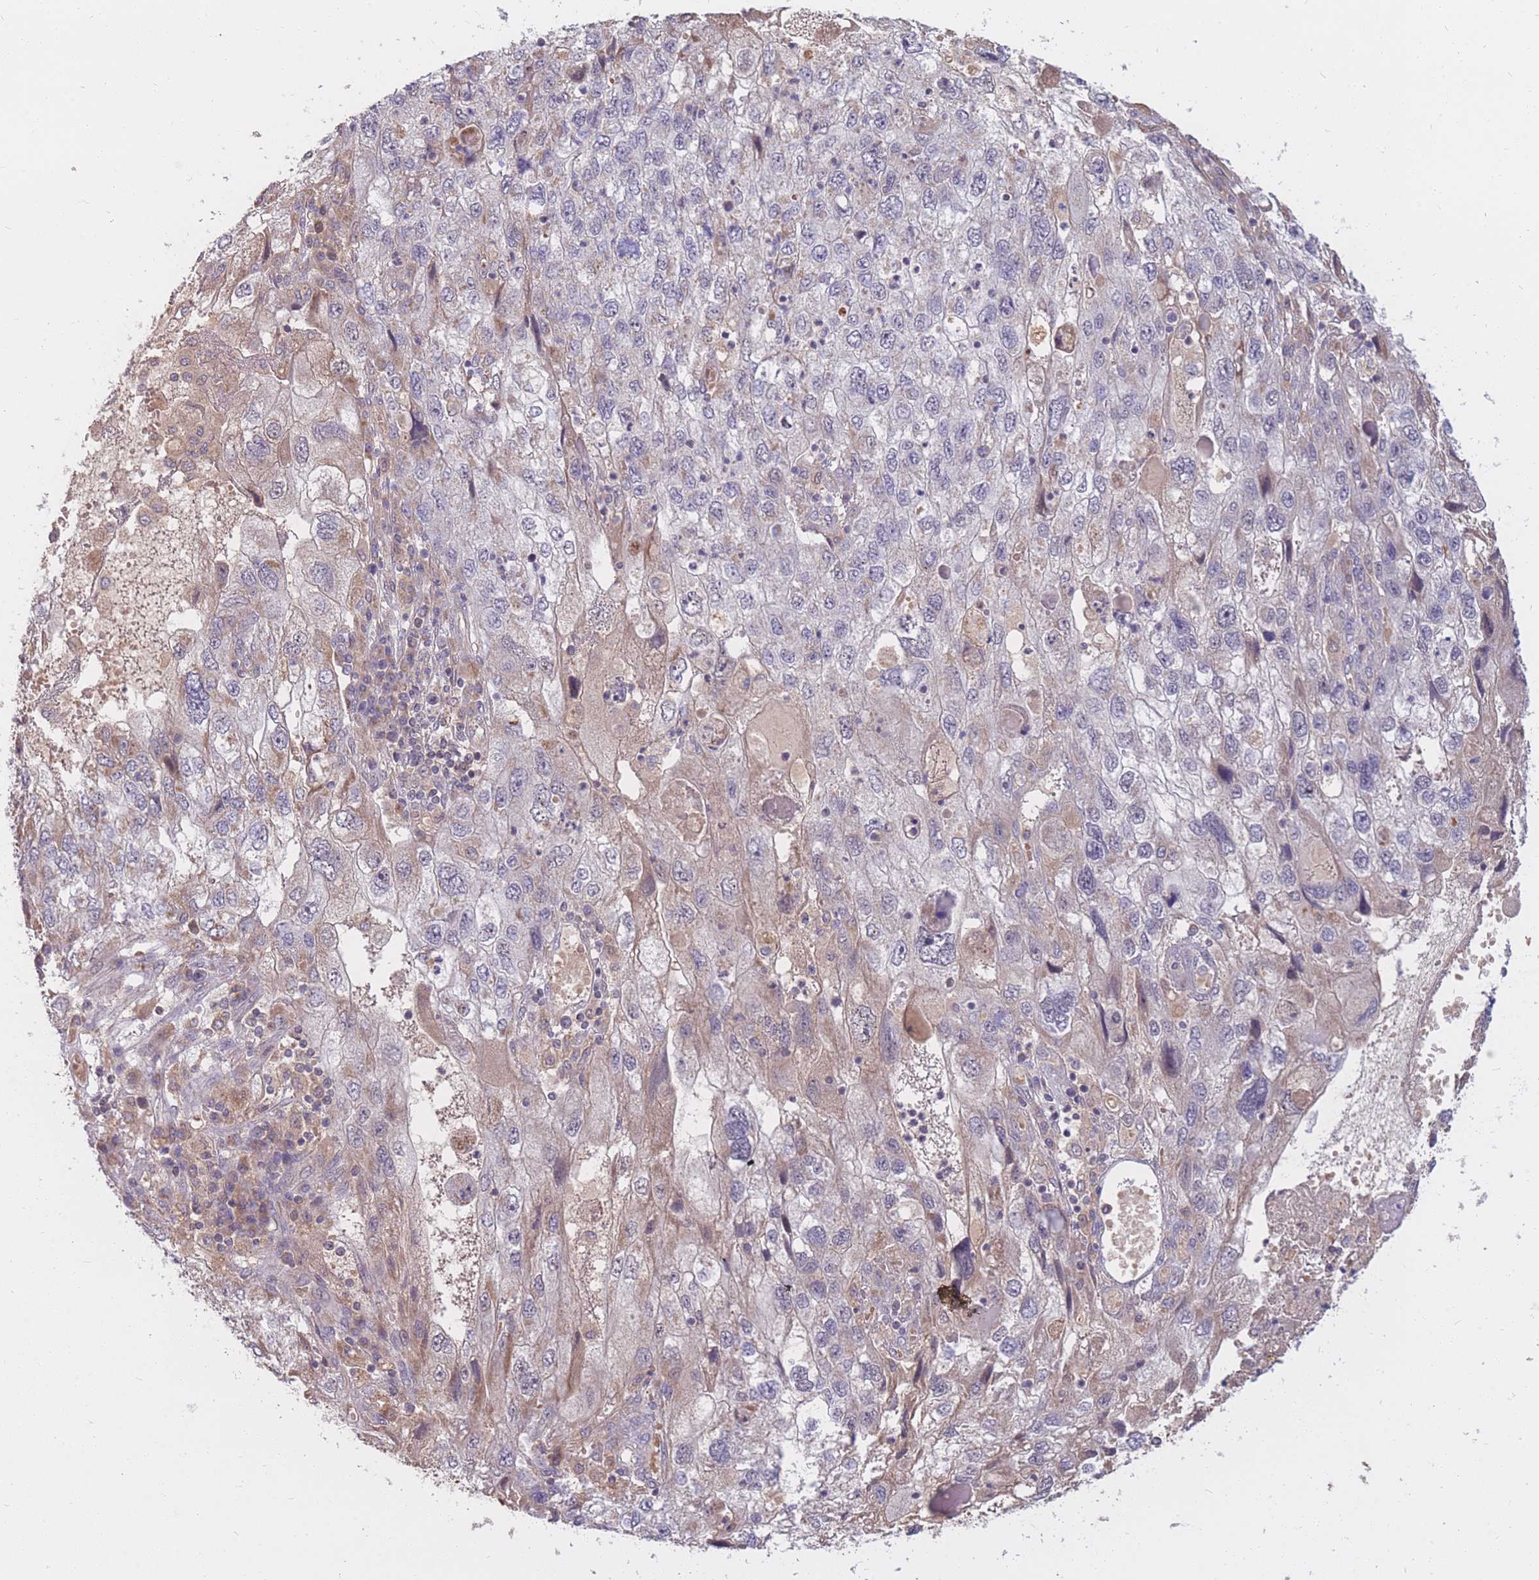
{"staining": {"intensity": "weak", "quantity": "<25%", "location": "cytoplasmic/membranous"}, "tissue": "endometrial cancer", "cell_type": "Tumor cells", "image_type": "cancer", "snomed": [{"axis": "morphology", "description": "Adenocarcinoma, NOS"}, {"axis": "topography", "description": "Endometrium"}], "caption": "Human endometrial cancer (adenocarcinoma) stained for a protein using immunohistochemistry reveals no expression in tumor cells.", "gene": "PTPMT1", "patient": {"sex": "female", "age": 49}}